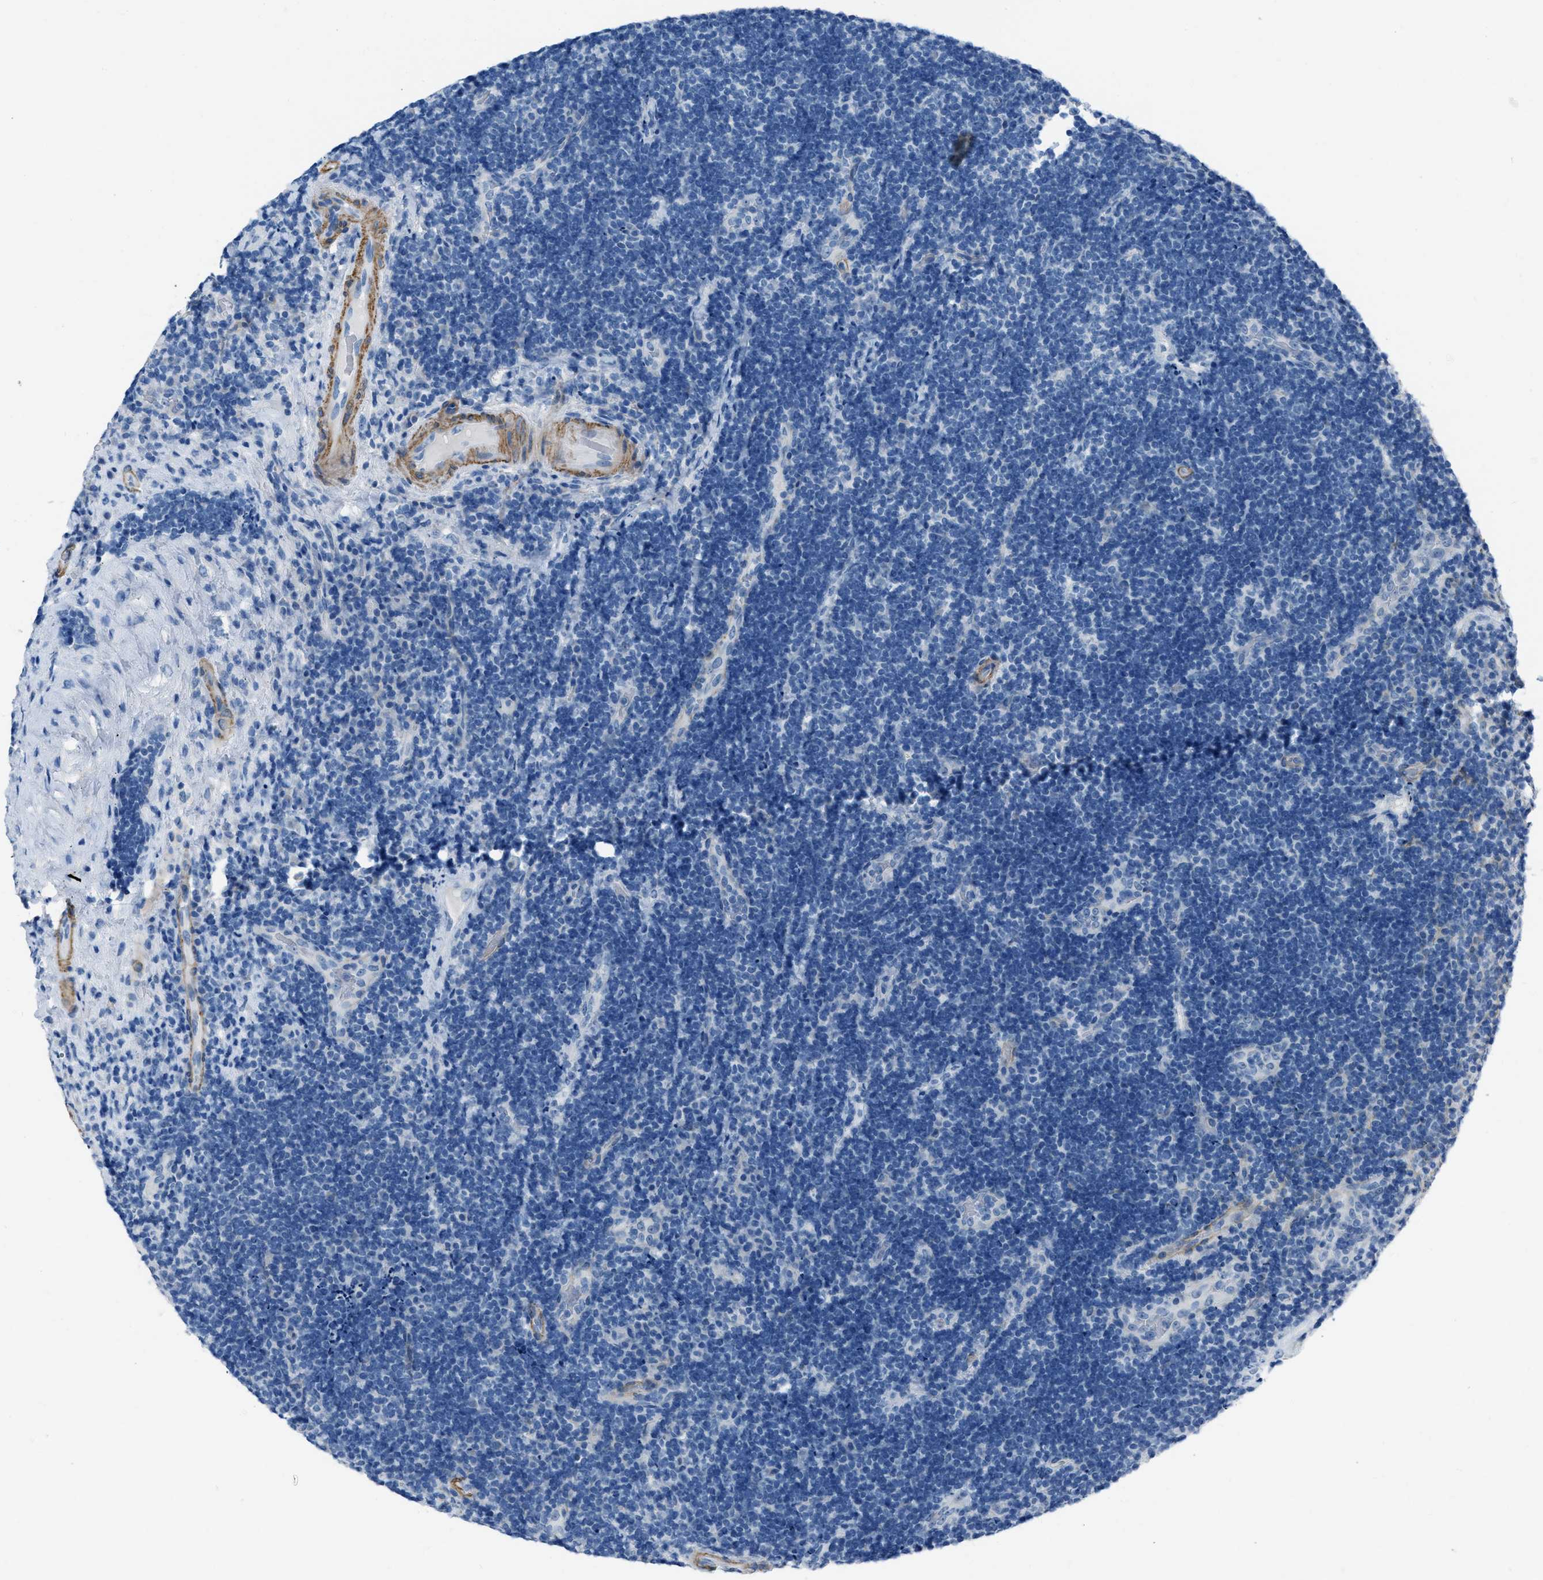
{"staining": {"intensity": "negative", "quantity": "none", "location": "none"}, "tissue": "lymphoma", "cell_type": "Tumor cells", "image_type": "cancer", "snomed": [{"axis": "morphology", "description": "Malignant lymphoma, non-Hodgkin's type, High grade"}, {"axis": "topography", "description": "Tonsil"}], "caption": "Immunohistochemical staining of human malignant lymphoma, non-Hodgkin's type (high-grade) shows no significant expression in tumor cells.", "gene": "SPATC1L", "patient": {"sex": "female", "age": 36}}